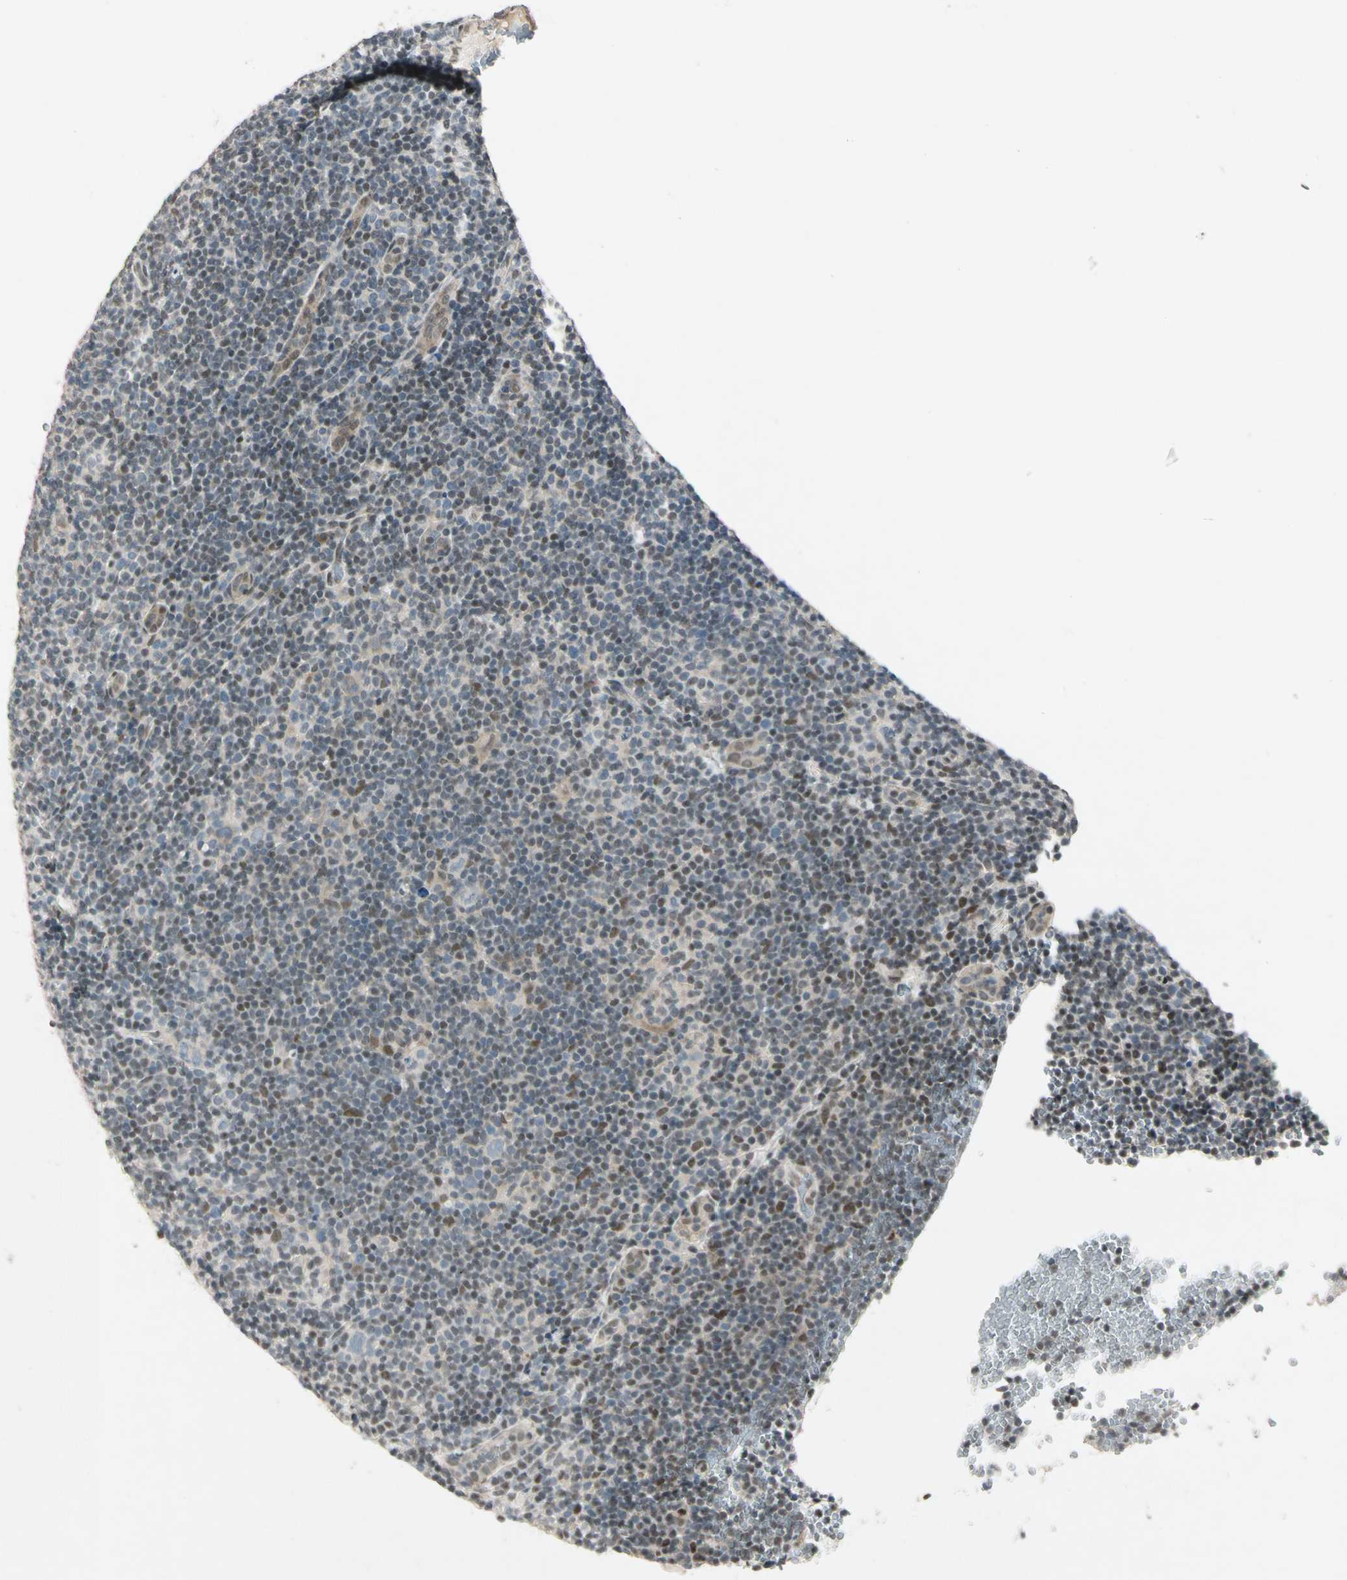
{"staining": {"intensity": "negative", "quantity": "none", "location": "none"}, "tissue": "lymphoma", "cell_type": "Tumor cells", "image_type": "cancer", "snomed": [{"axis": "morphology", "description": "Hodgkin's disease, NOS"}, {"axis": "topography", "description": "Lymph node"}], "caption": "A high-resolution histopathology image shows immunohistochemistry (IHC) staining of Hodgkin's disease, which displays no significant positivity in tumor cells.", "gene": "ZBTB4", "patient": {"sex": "female", "age": 57}}